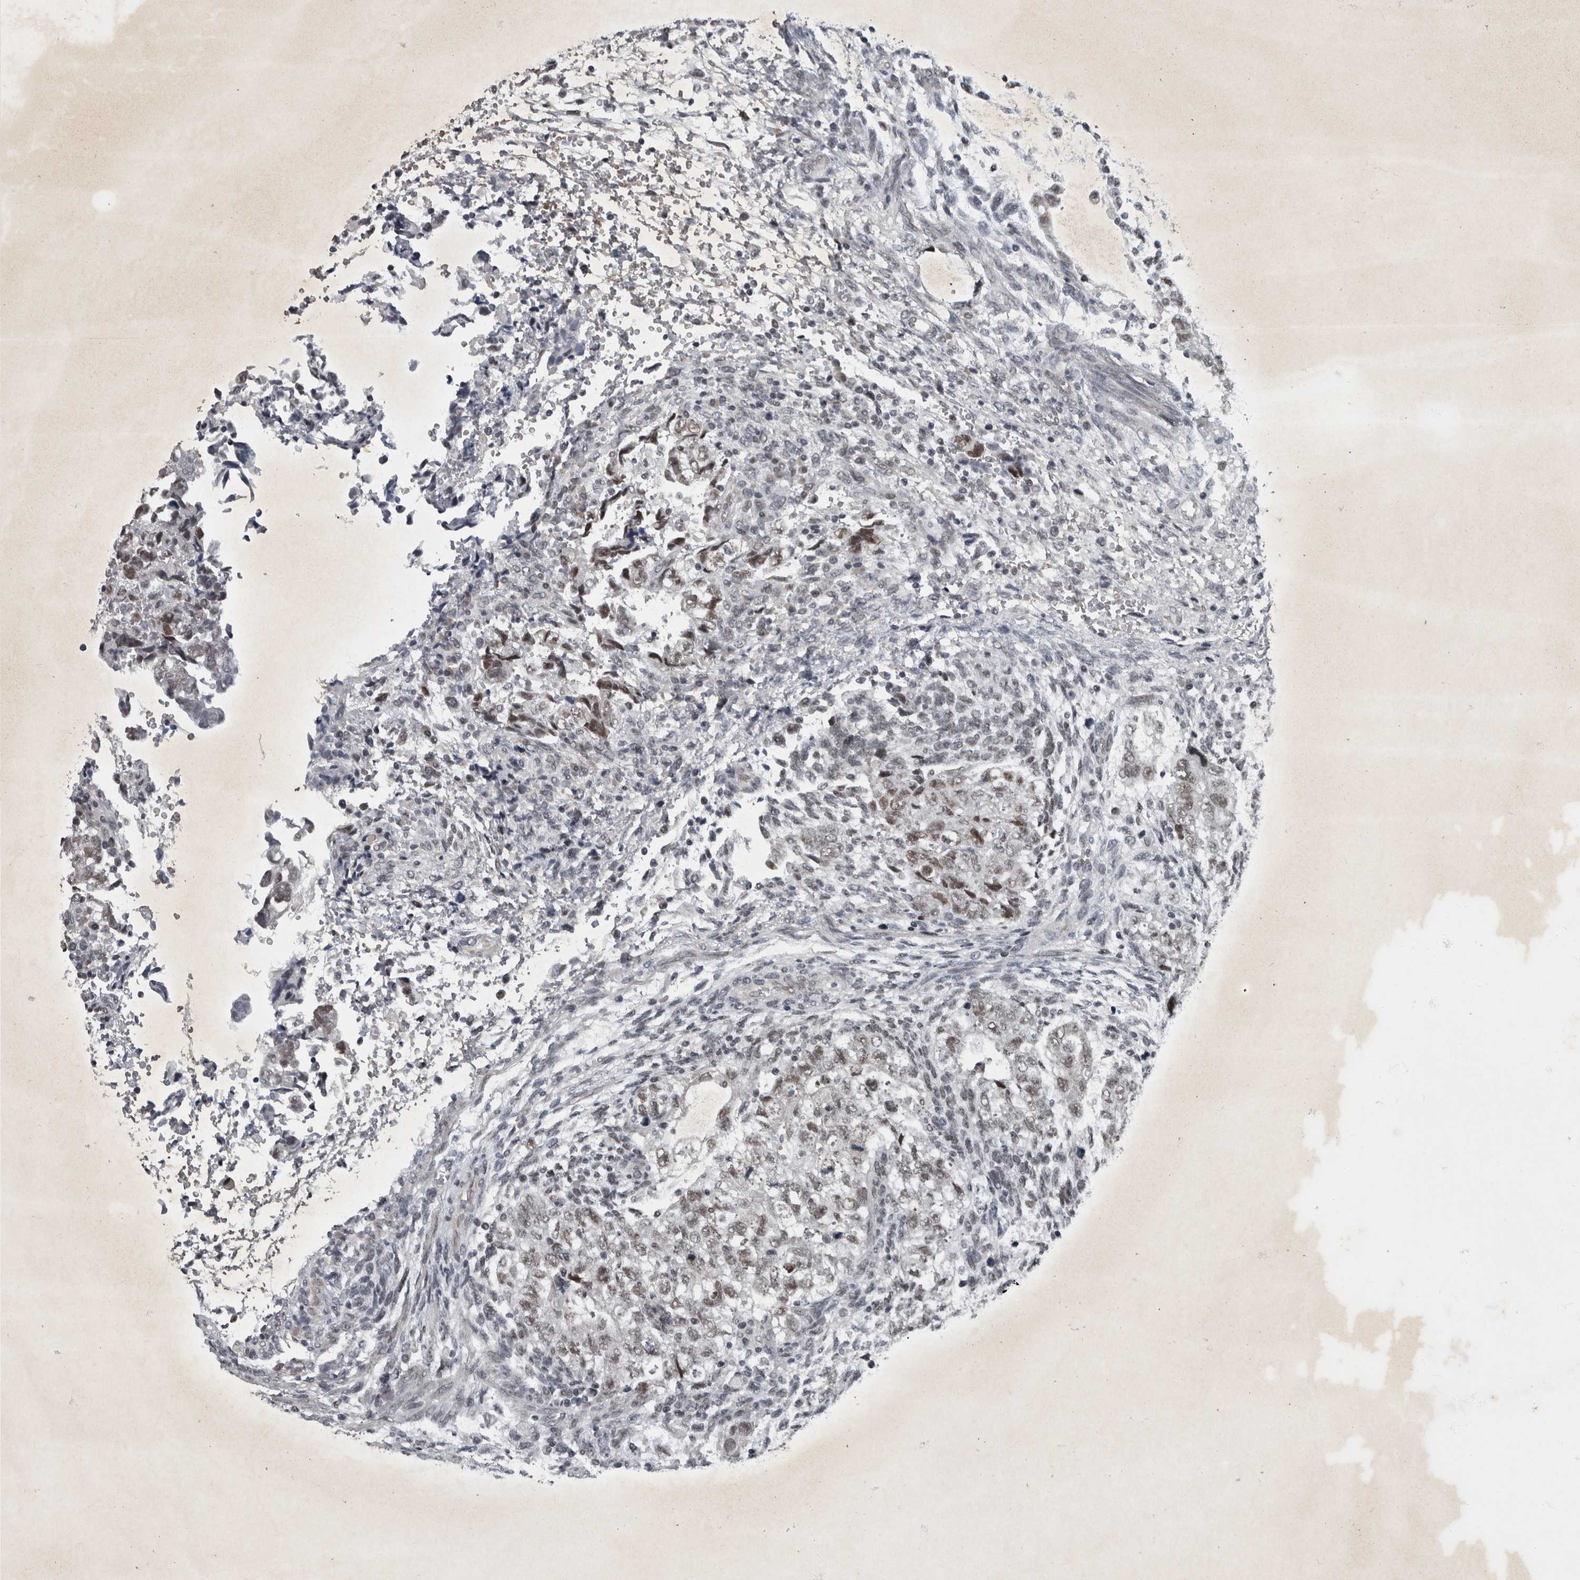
{"staining": {"intensity": "weak", "quantity": ">75%", "location": "nuclear"}, "tissue": "testis cancer", "cell_type": "Tumor cells", "image_type": "cancer", "snomed": [{"axis": "morphology", "description": "Normal tissue, NOS"}, {"axis": "morphology", "description": "Carcinoma, Embryonal, NOS"}, {"axis": "topography", "description": "Testis"}], "caption": "An immunohistochemistry histopathology image of tumor tissue is shown. Protein staining in brown shows weak nuclear positivity in testis cancer (embryonal carcinoma) within tumor cells.", "gene": "WDR33", "patient": {"sex": "male", "age": 36}}